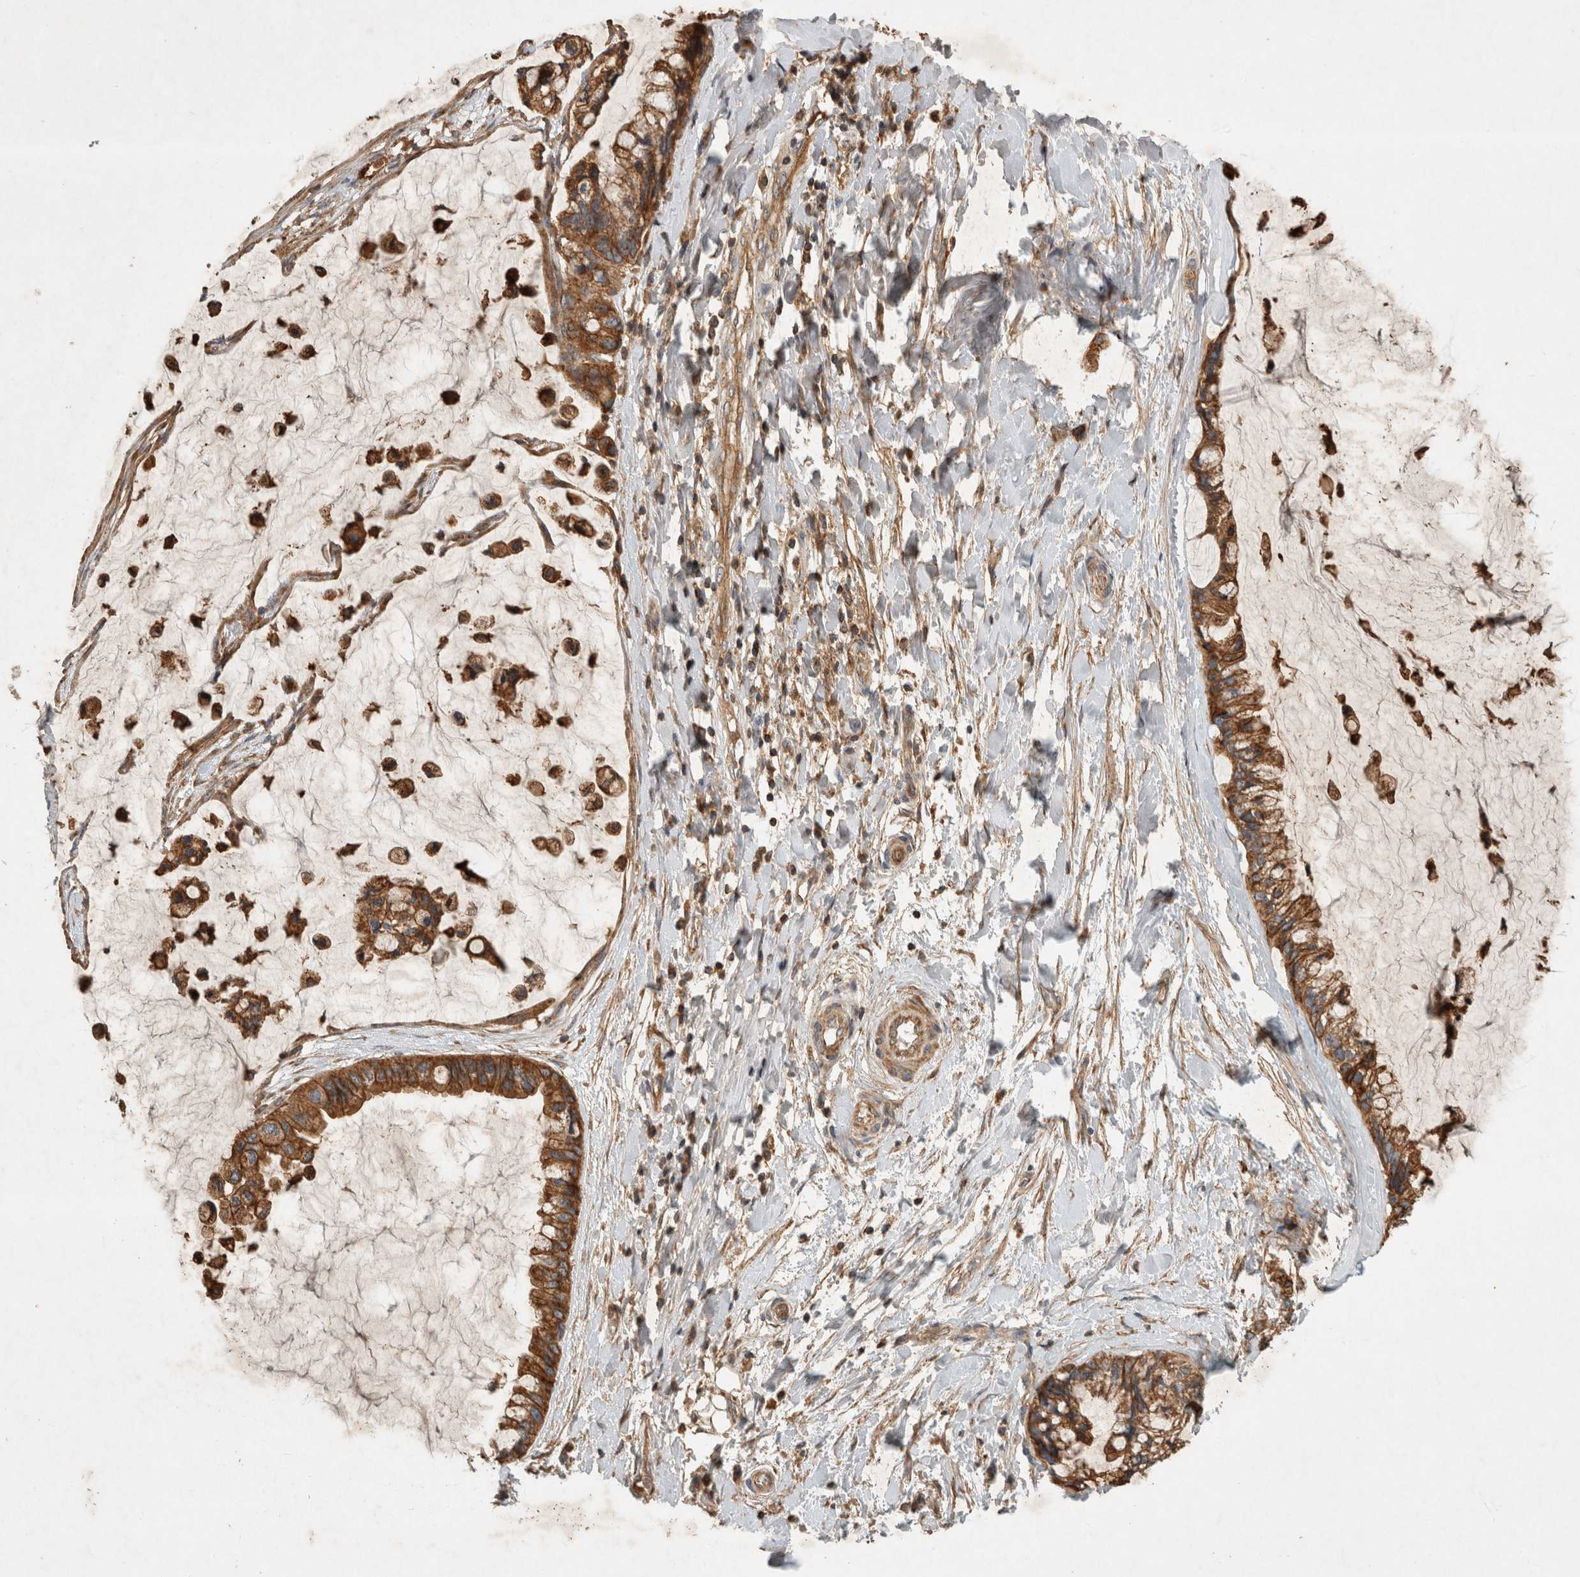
{"staining": {"intensity": "strong", "quantity": ">75%", "location": "cytoplasmic/membranous"}, "tissue": "ovarian cancer", "cell_type": "Tumor cells", "image_type": "cancer", "snomed": [{"axis": "morphology", "description": "Cystadenocarcinoma, mucinous, NOS"}, {"axis": "topography", "description": "Ovary"}], "caption": "Immunohistochemistry of human ovarian cancer (mucinous cystadenocarcinoma) exhibits high levels of strong cytoplasmic/membranous staining in approximately >75% of tumor cells.", "gene": "SERAC1", "patient": {"sex": "female", "age": 39}}